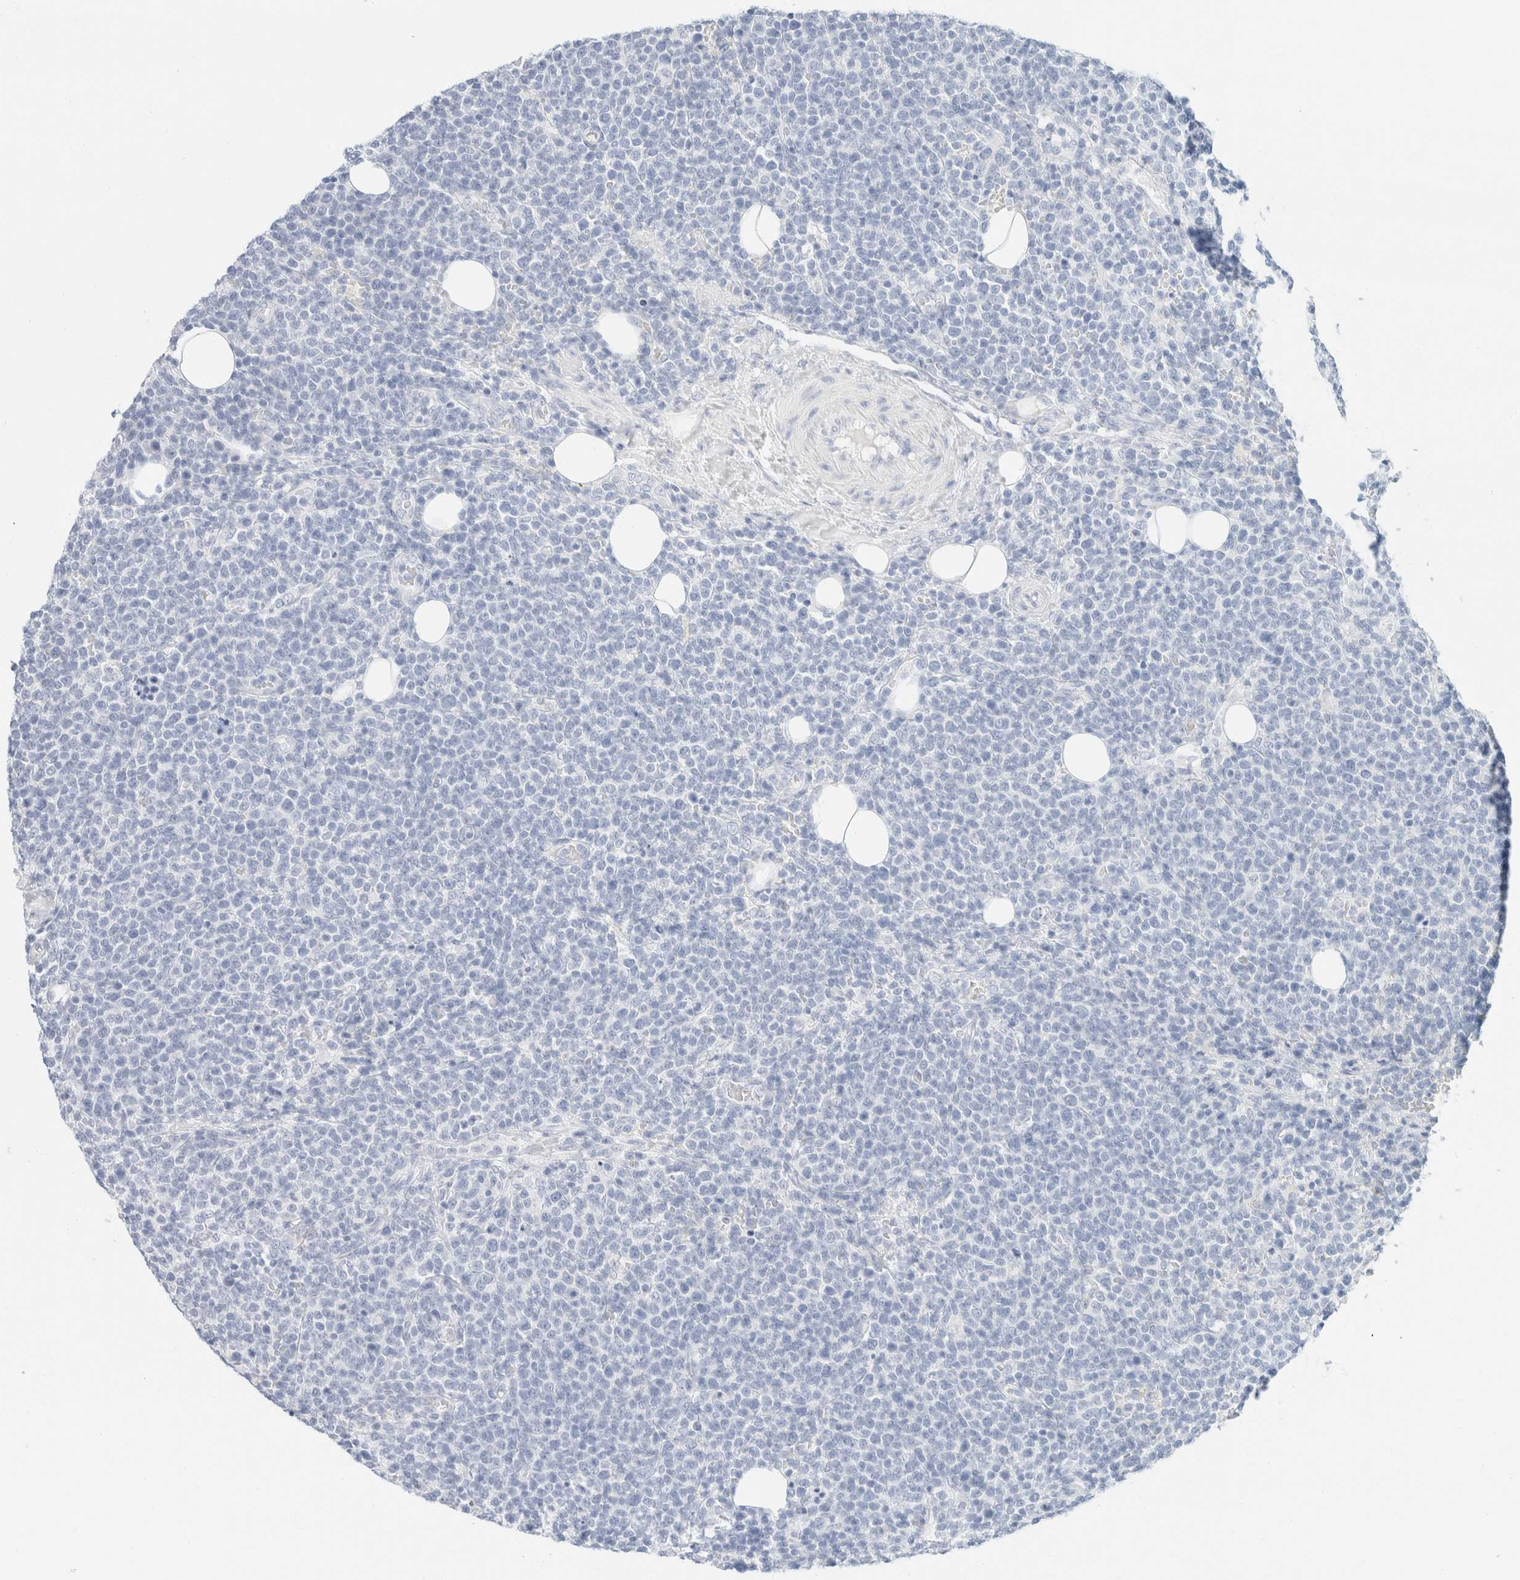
{"staining": {"intensity": "negative", "quantity": "none", "location": "none"}, "tissue": "lymphoma", "cell_type": "Tumor cells", "image_type": "cancer", "snomed": [{"axis": "morphology", "description": "Malignant lymphoma, non-Hodgkin's type, High grade"}, {"axis": "topography", "description": "Lymph node"}], "caption": "The micrograph shows no significant expression in tumor cells of malignant lymphoma, non-Hodgkin's type (high-grade).", "gene": "KRT20", "patient": {"sex": "male", "age": 61}}